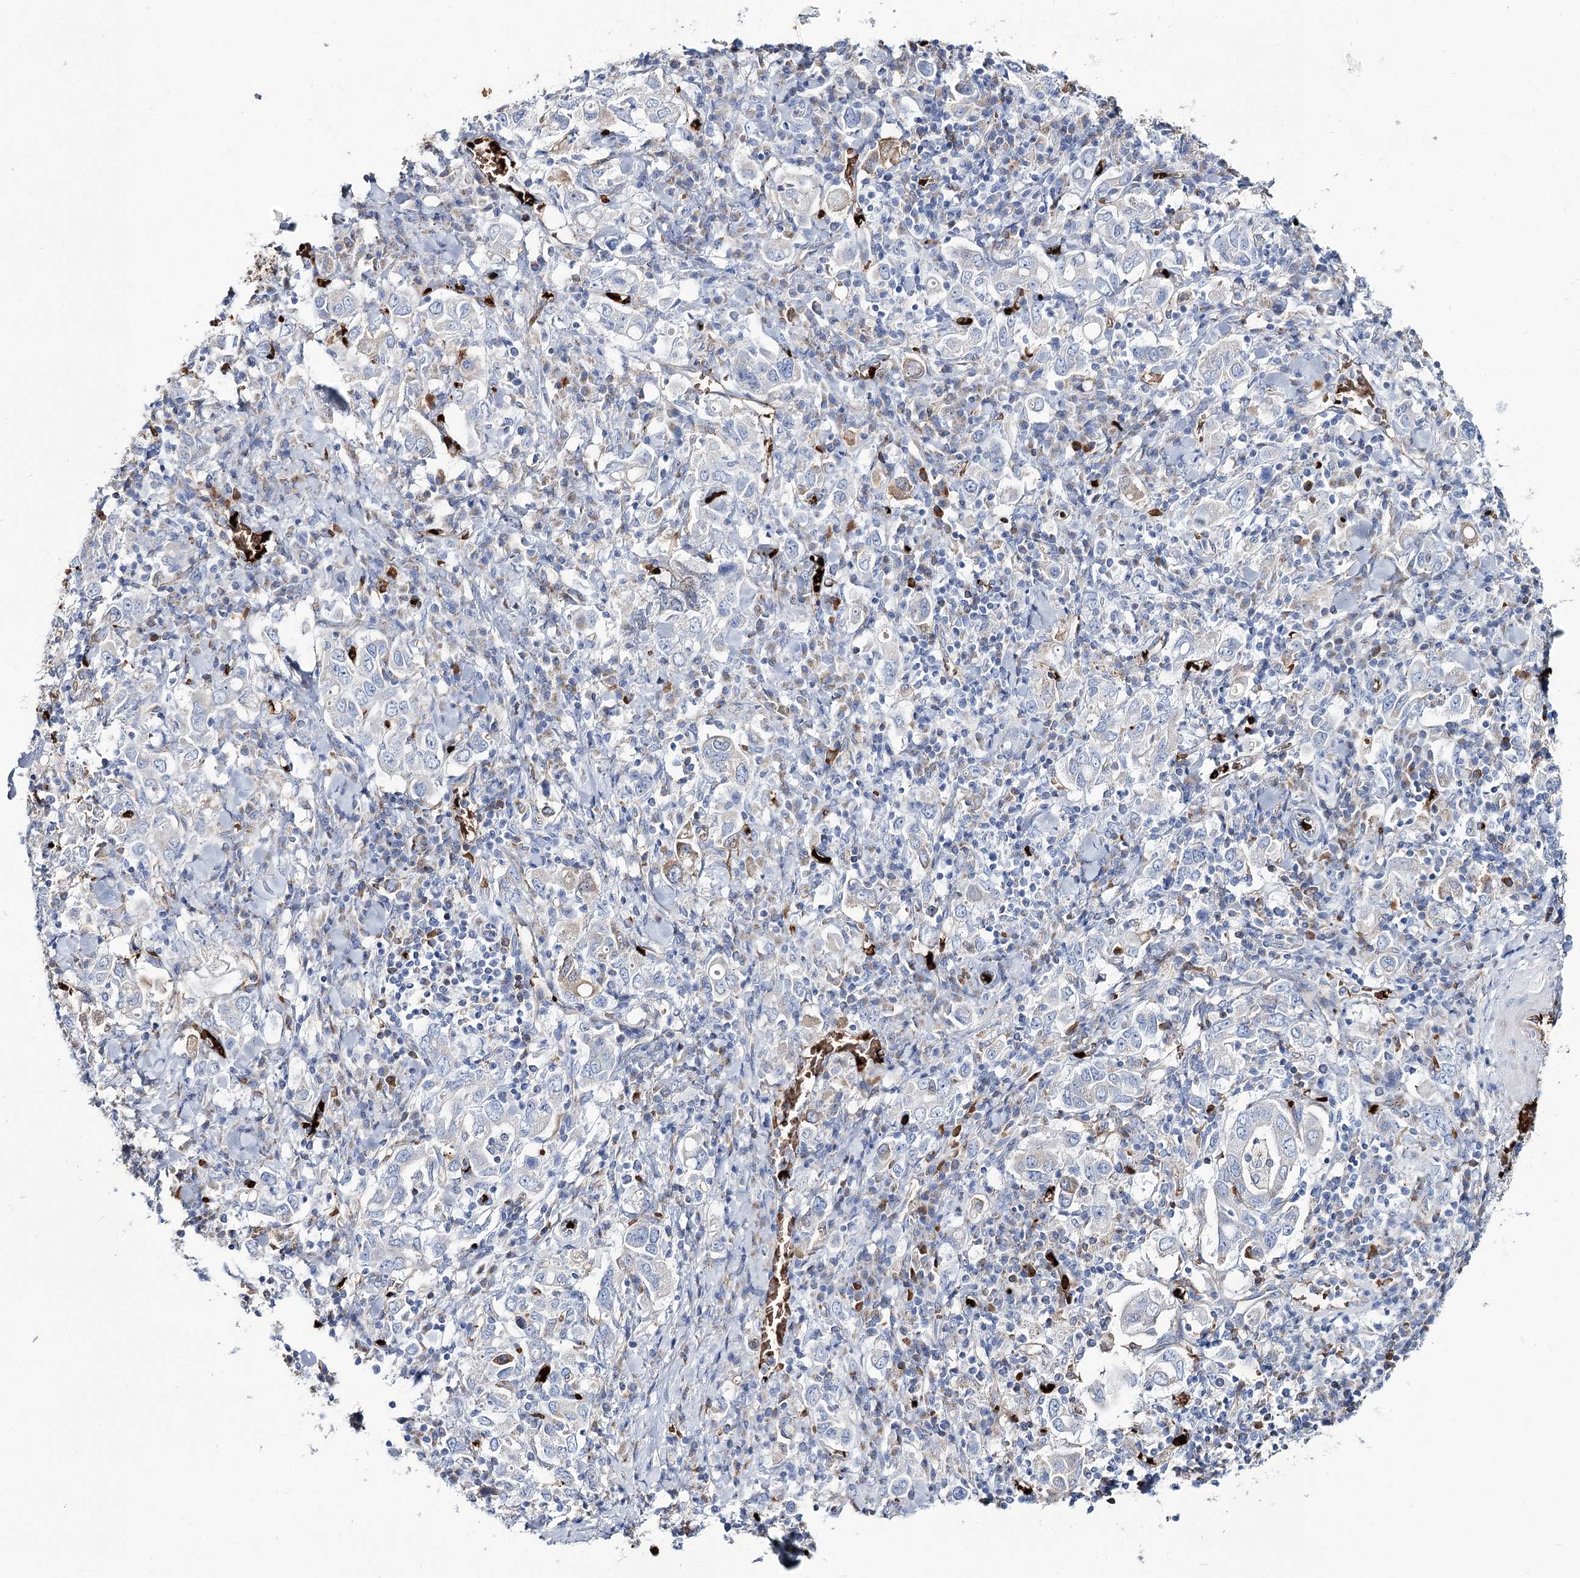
{"staining": {"intensity": "negative", "quantity": "none", "location": "none"}, "tissue": "stomach cancer", "cell_type": "Tumor cells", "image_type": "cancer", "snomed": [{"axis": "morphology", "description": "Adenocarcinoma, NOS"}, {"axis": "topography", "description": "Stomach, upper"}], "caption": "This is an IHC image of human stomach cancer. There is no expression in tumor cells.", "gene": "GBF1", "patient": {"sex": "male", "age": 62}}